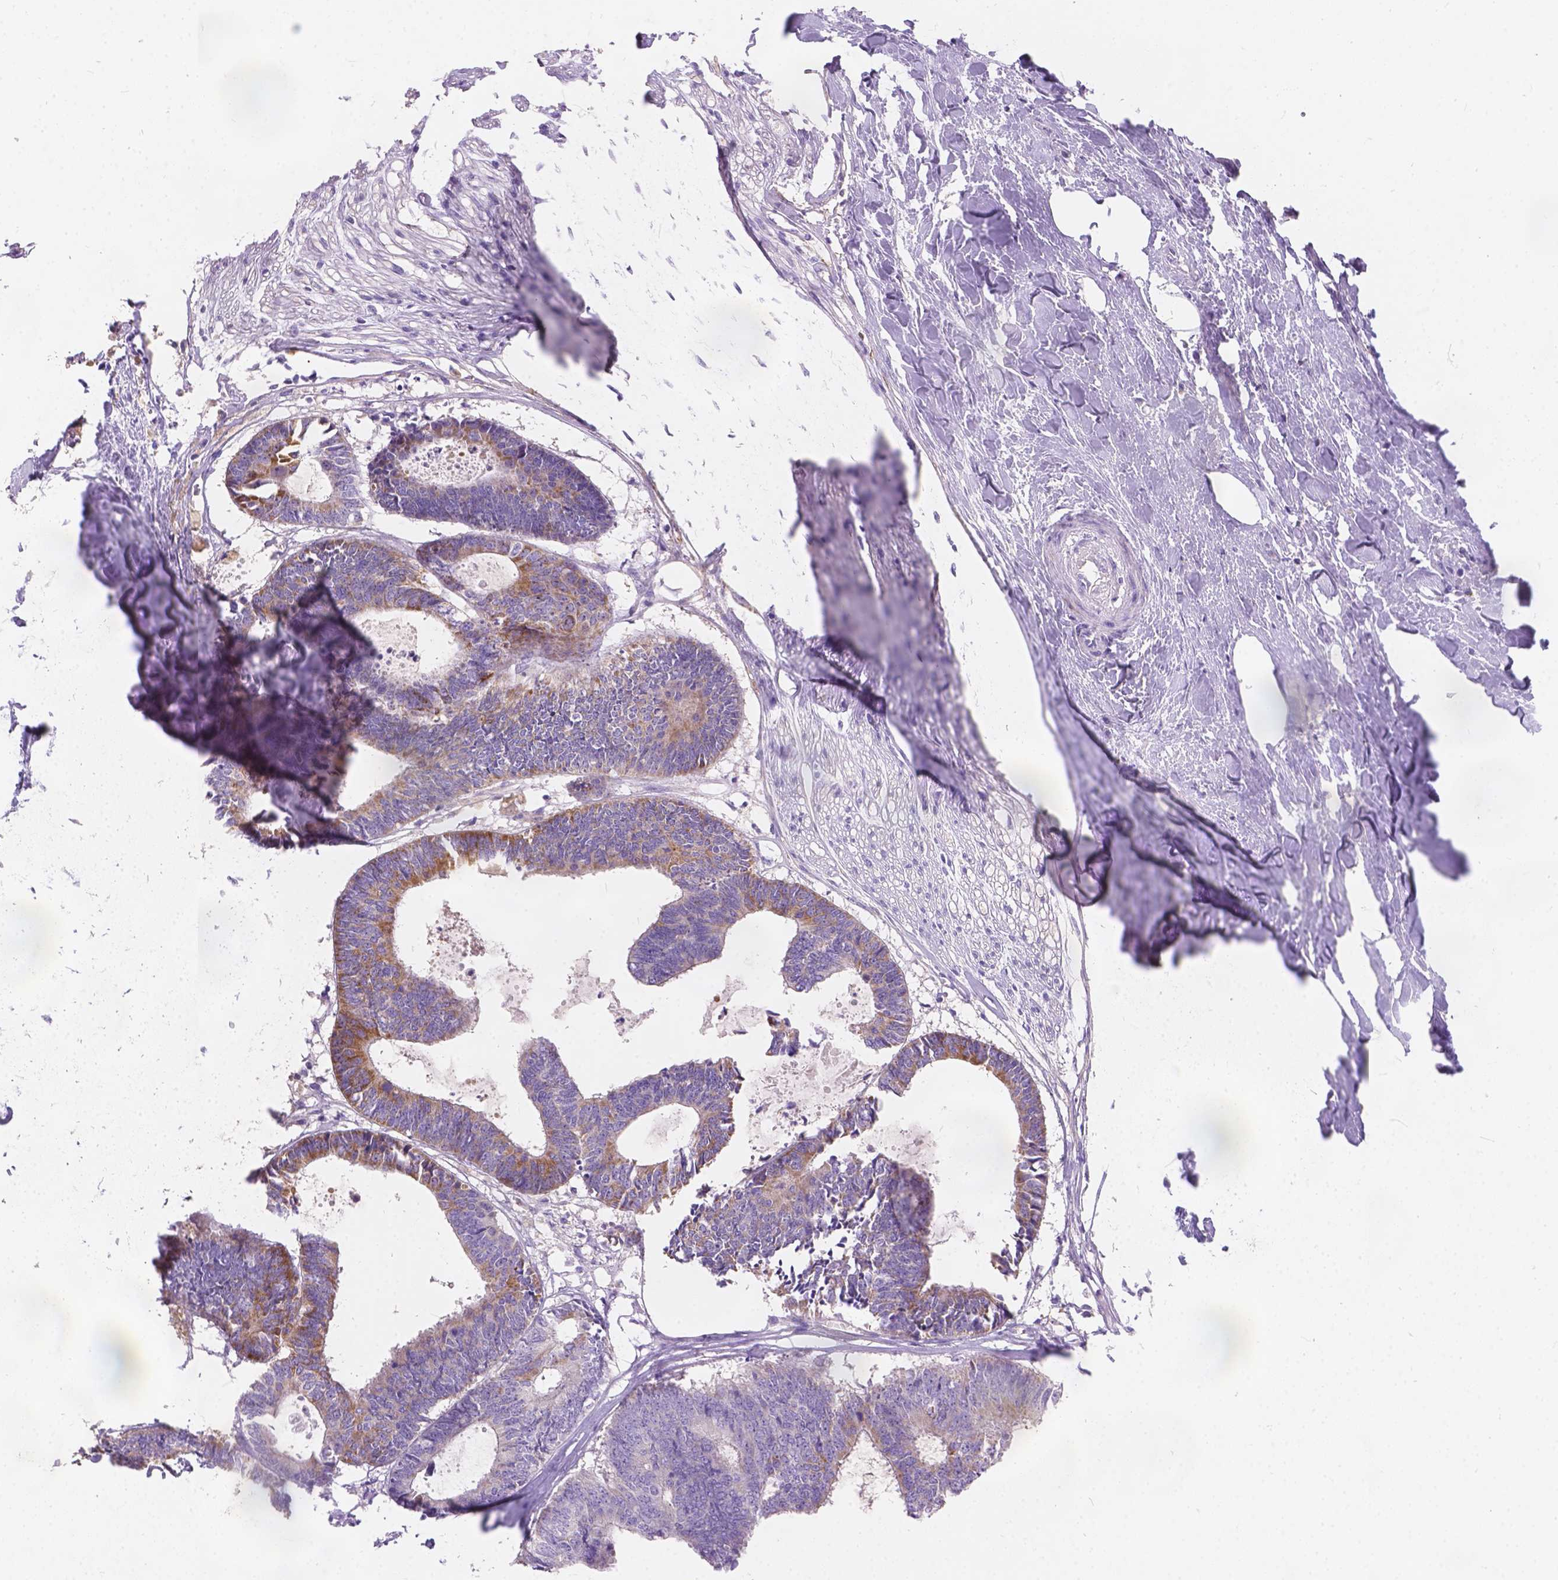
{"staining": {"intensity": "moderate", "quantity": "25%-75%", "location": "cytoplasmic/membranous"}, "tissue": "colorectal cancer", "cell_type": "Tumor cells", "image_type": "cancer", "snomed": [{"axis": "morphology", "description": "Adenocarcinoma, NOS"}, {"axis": "topography", "description": "Colon"}, {"axis": "topography", "description": "Rectum"}], "caption": "Tumor cells show medium levels of moderate cytoplasmic/membranous expression in approximately 25%-75% of cells in human colorectal adenocarcinoma. (Brightfield microscopy of DAB IHC at high magnification).", "gene": "PEX11G", "patient": {"sex": "male", "age": 57}}